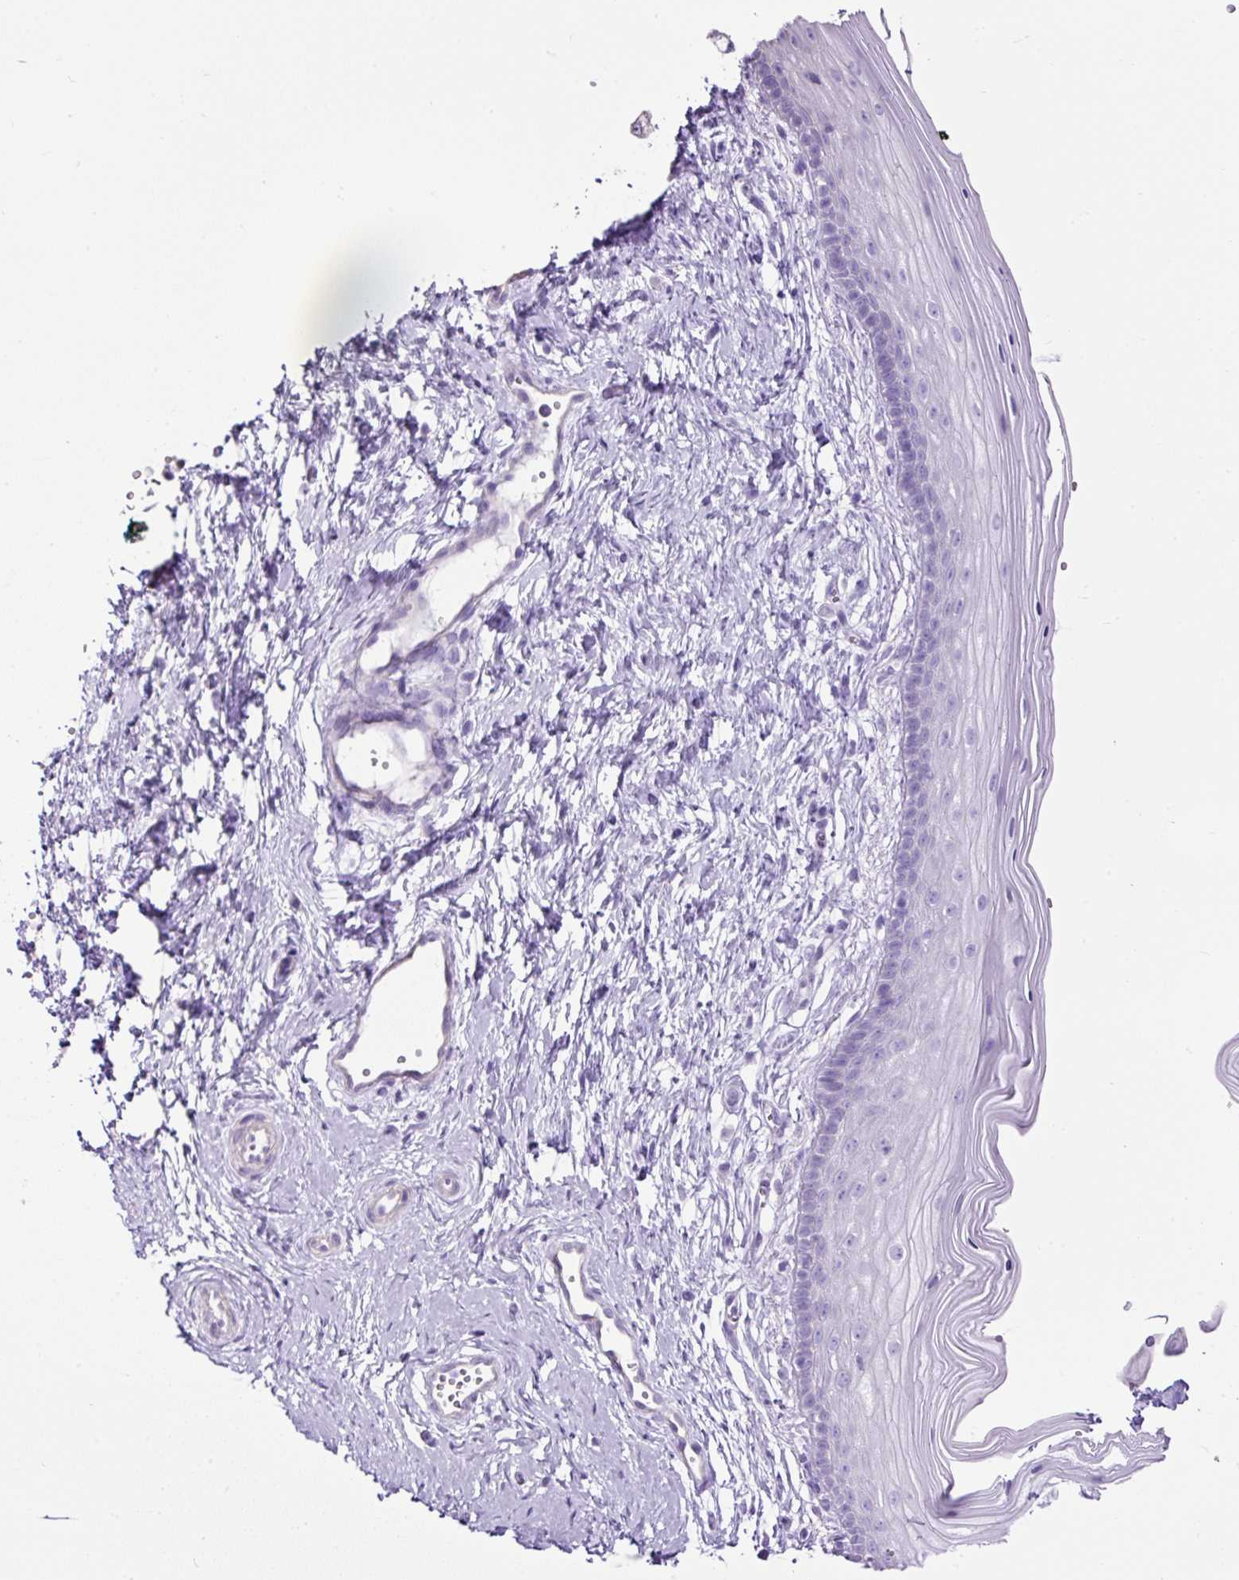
{"staining": {"intensity": "negative", "quantity": "none", "location": "none"}, "tissue": "vagina", "cell_type": "Squamous epithelial cells", "image_type": "normal", "snomed": [{"axis": "morphology", "description": "Normal tissue, NOS"}, {"axis": "topography", "description": "Vagina"}], "caption": "High power microscopy image of an IHC photomicrograph of normal vagina, revealing no significant staining in squamous epithelial cells.", "gene": "PDIA2", "patient": {"sex": "female", "age": 38}}